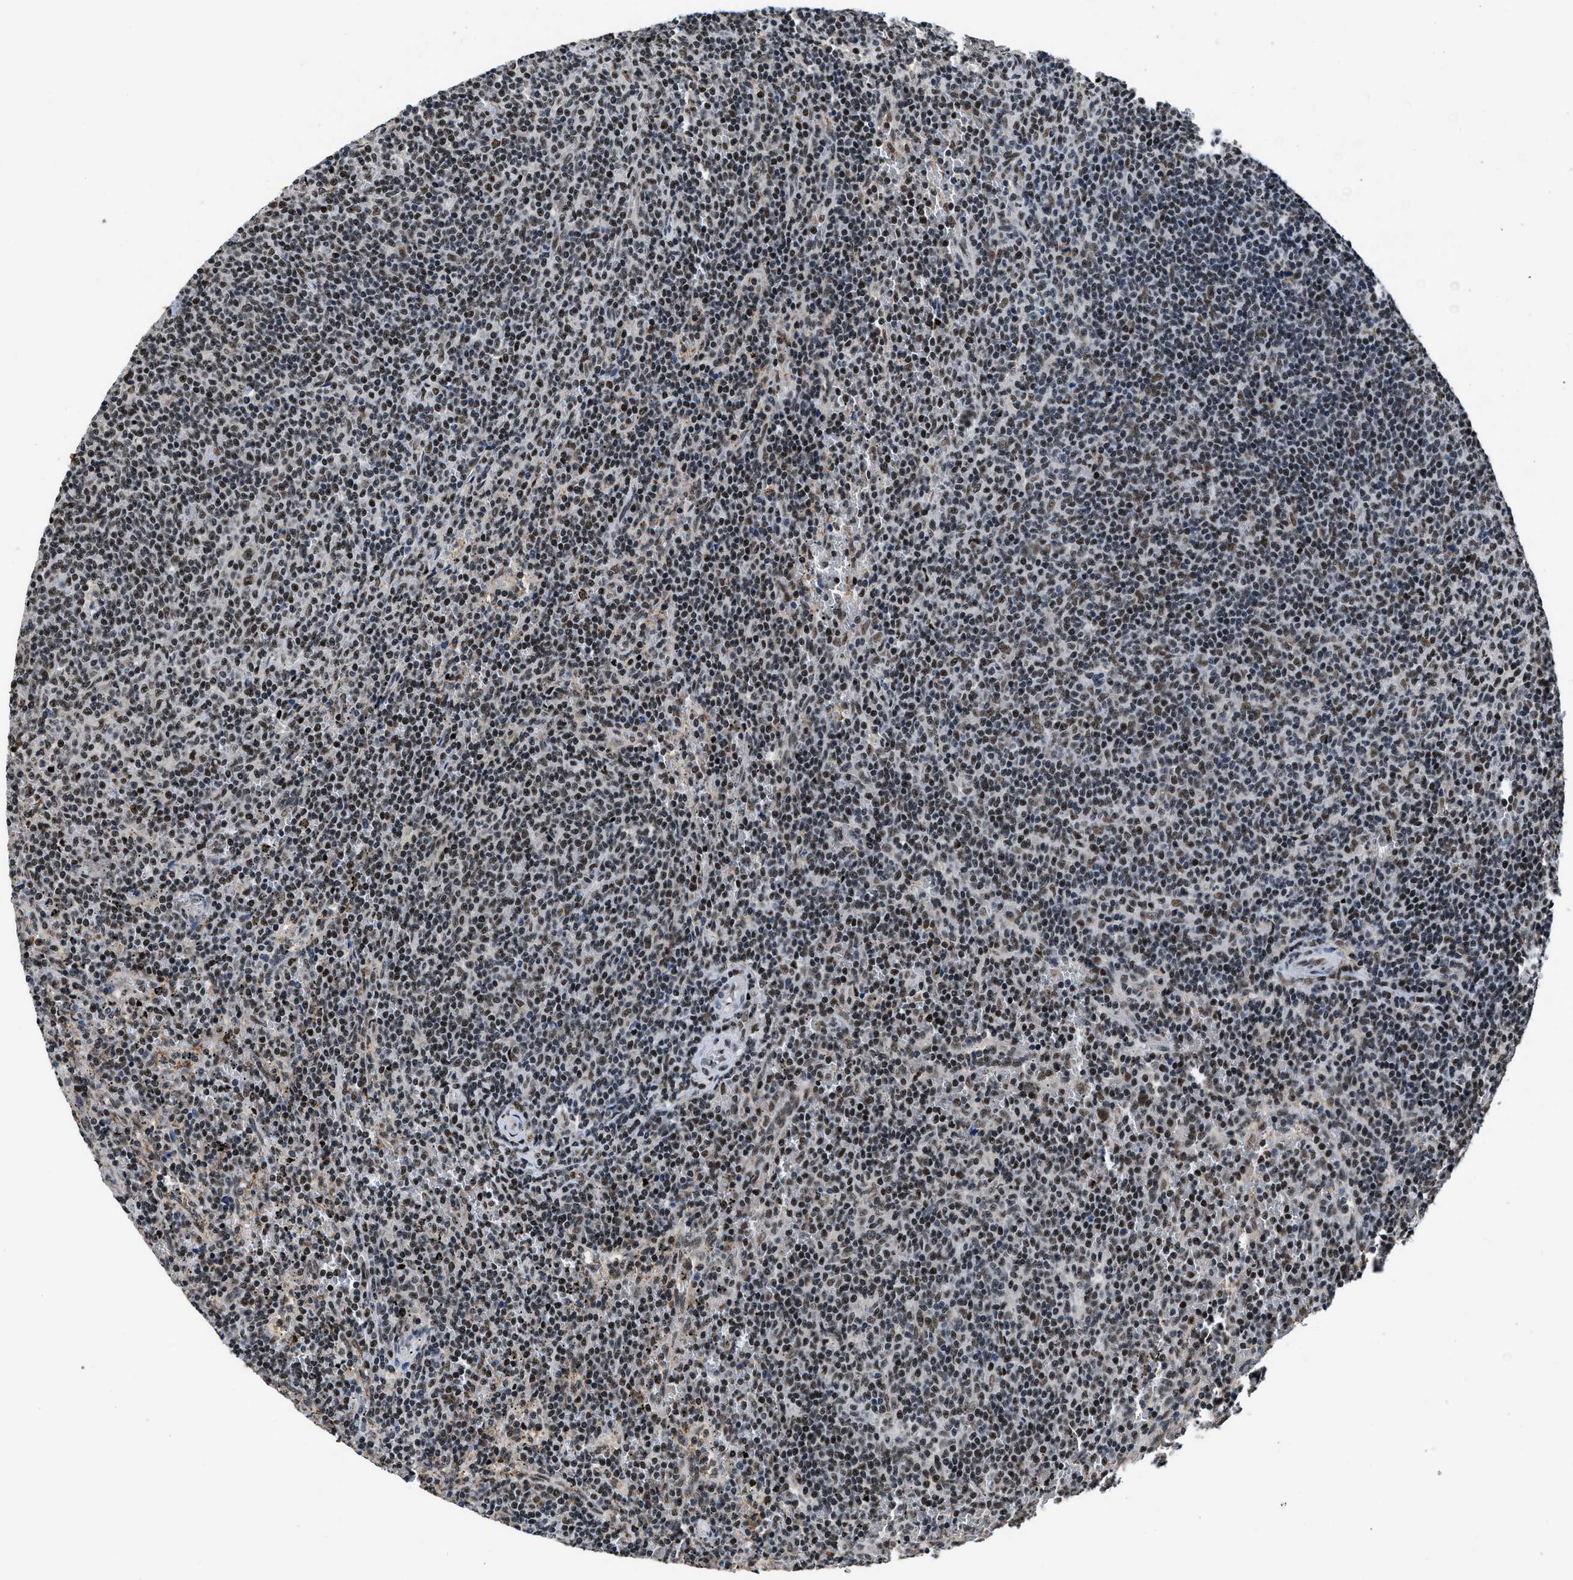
{"staining": {"intensity": "moderate", "quantity": "25%-75%", "location": "nuclear"}, "tissue": "lymphoma", "cell_type": "Tumor cells", "image_type": "cancer", "snomed": [{"axis": "morphology", "description": "Malignant lymphoma, non-Hodgkin's type, Low grade"}, {"axis": "topography", "description": "Spleen"}], "caption": "About 25%-75% of tumor cells in lymphoma reveal moderate nuclear protein staining as visualized by brown immunohistochemical staining.", "gene": "HNRNPH2", "patient": {"sex": "female", "age": 50}}